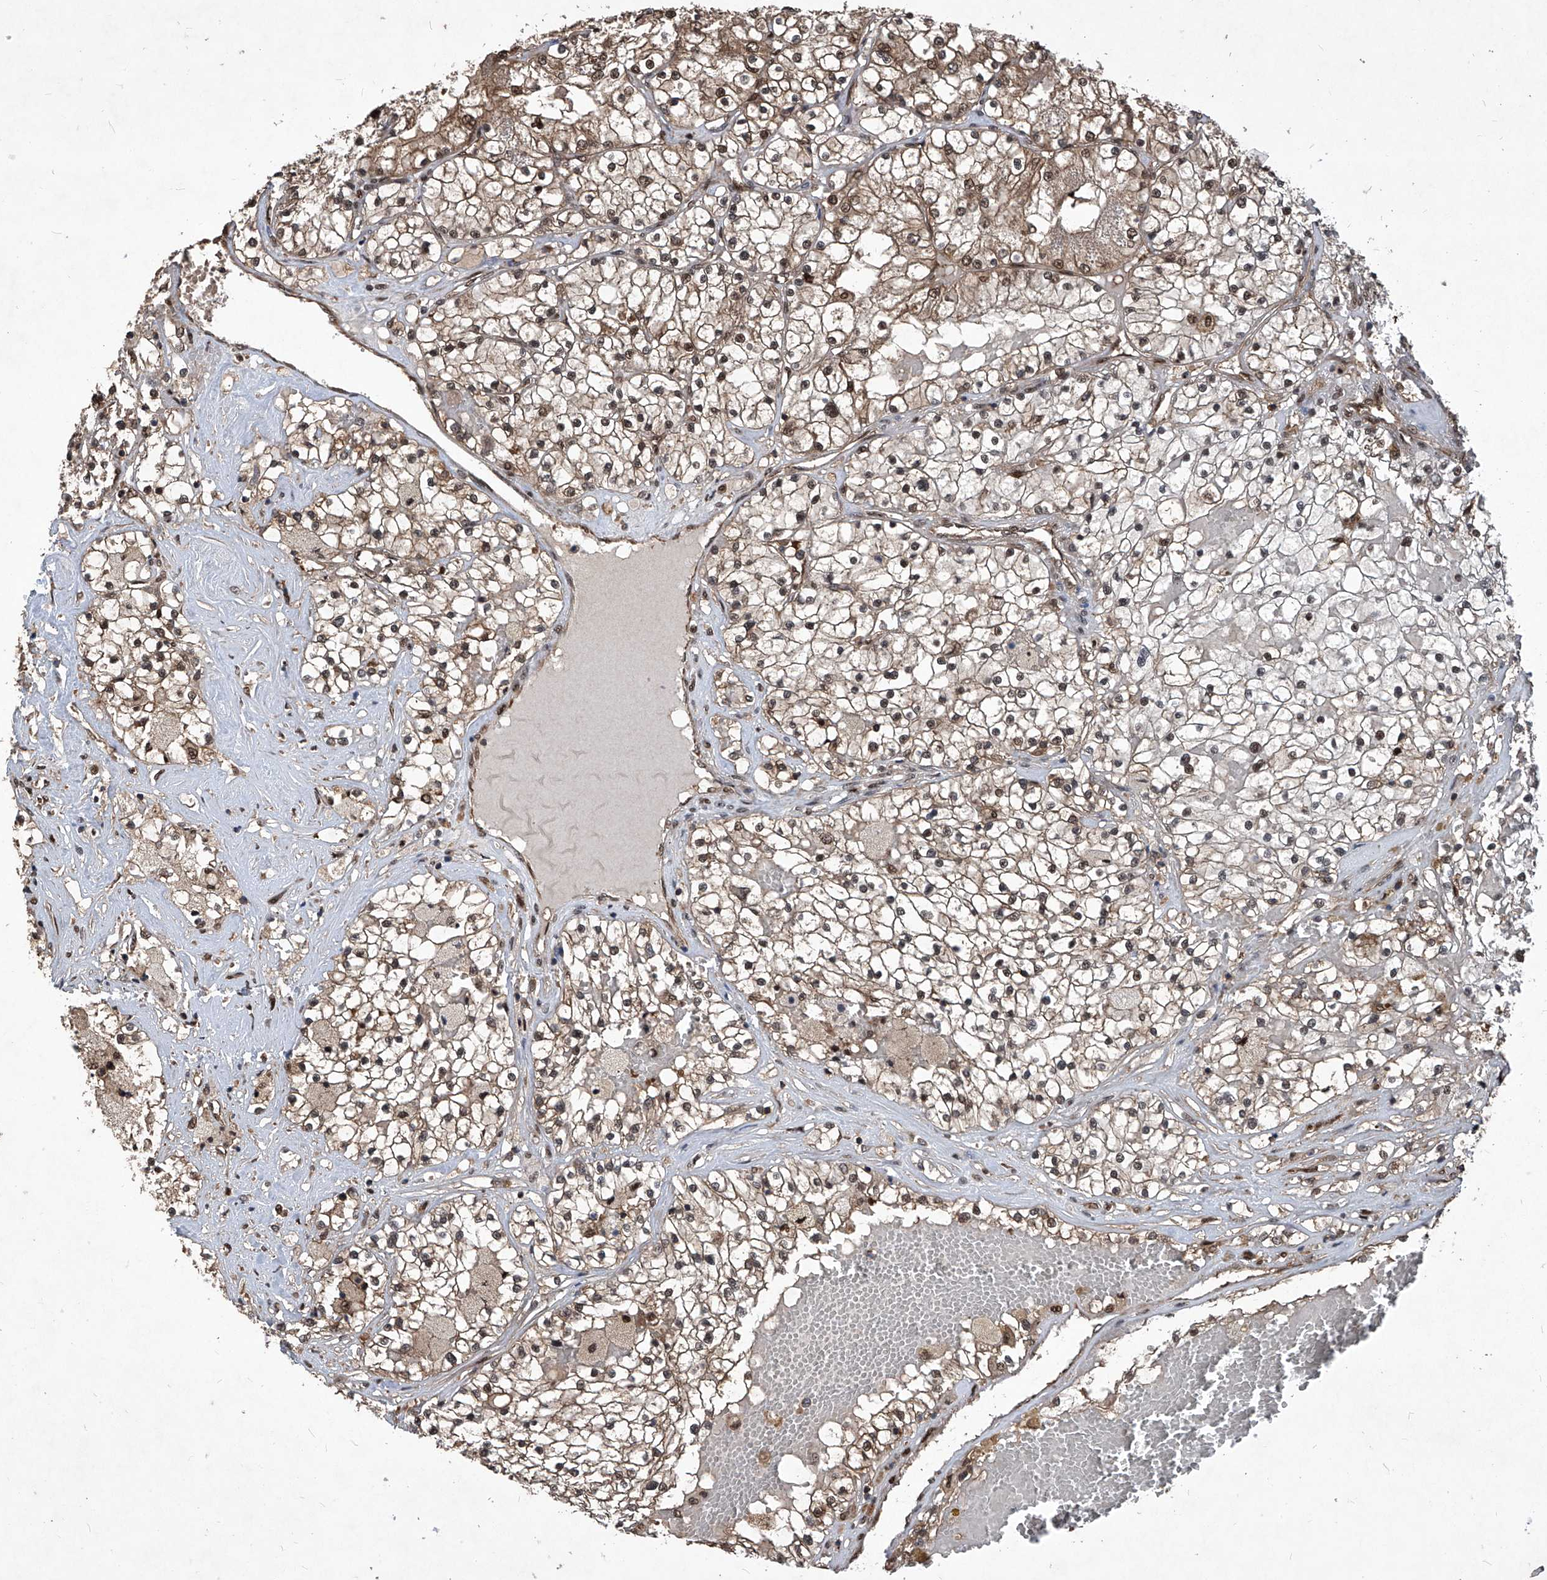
{"staining": {"intensity": "moderate", "quantity": ">75%", "location": "cytoplasmic/membranous,nuclear"}, "tissue": "renal cancer", "cell_type": "Tumor cells", "image_type": "cancer", "snomed": [{"axis": "morphology", "description": "Normal tissue, NOS"}, {"axis": "morphology", "description": "Adenocarcinoma, NOS"}, {"axis": "topography", "description": "Kidney"}], "caption": "Immunohistochemical staining of renal cancer reveals medium levels of moderate cytoplasmic/membranous and nuclear protein expression in about >75% of tumor cells. Using DAB (brown) and hematoxylin (blue) stains, captured at high magnification using brightfield microscopy.", "gene": "PSMB1", "patient": {"sex": "male", "age": 68}}